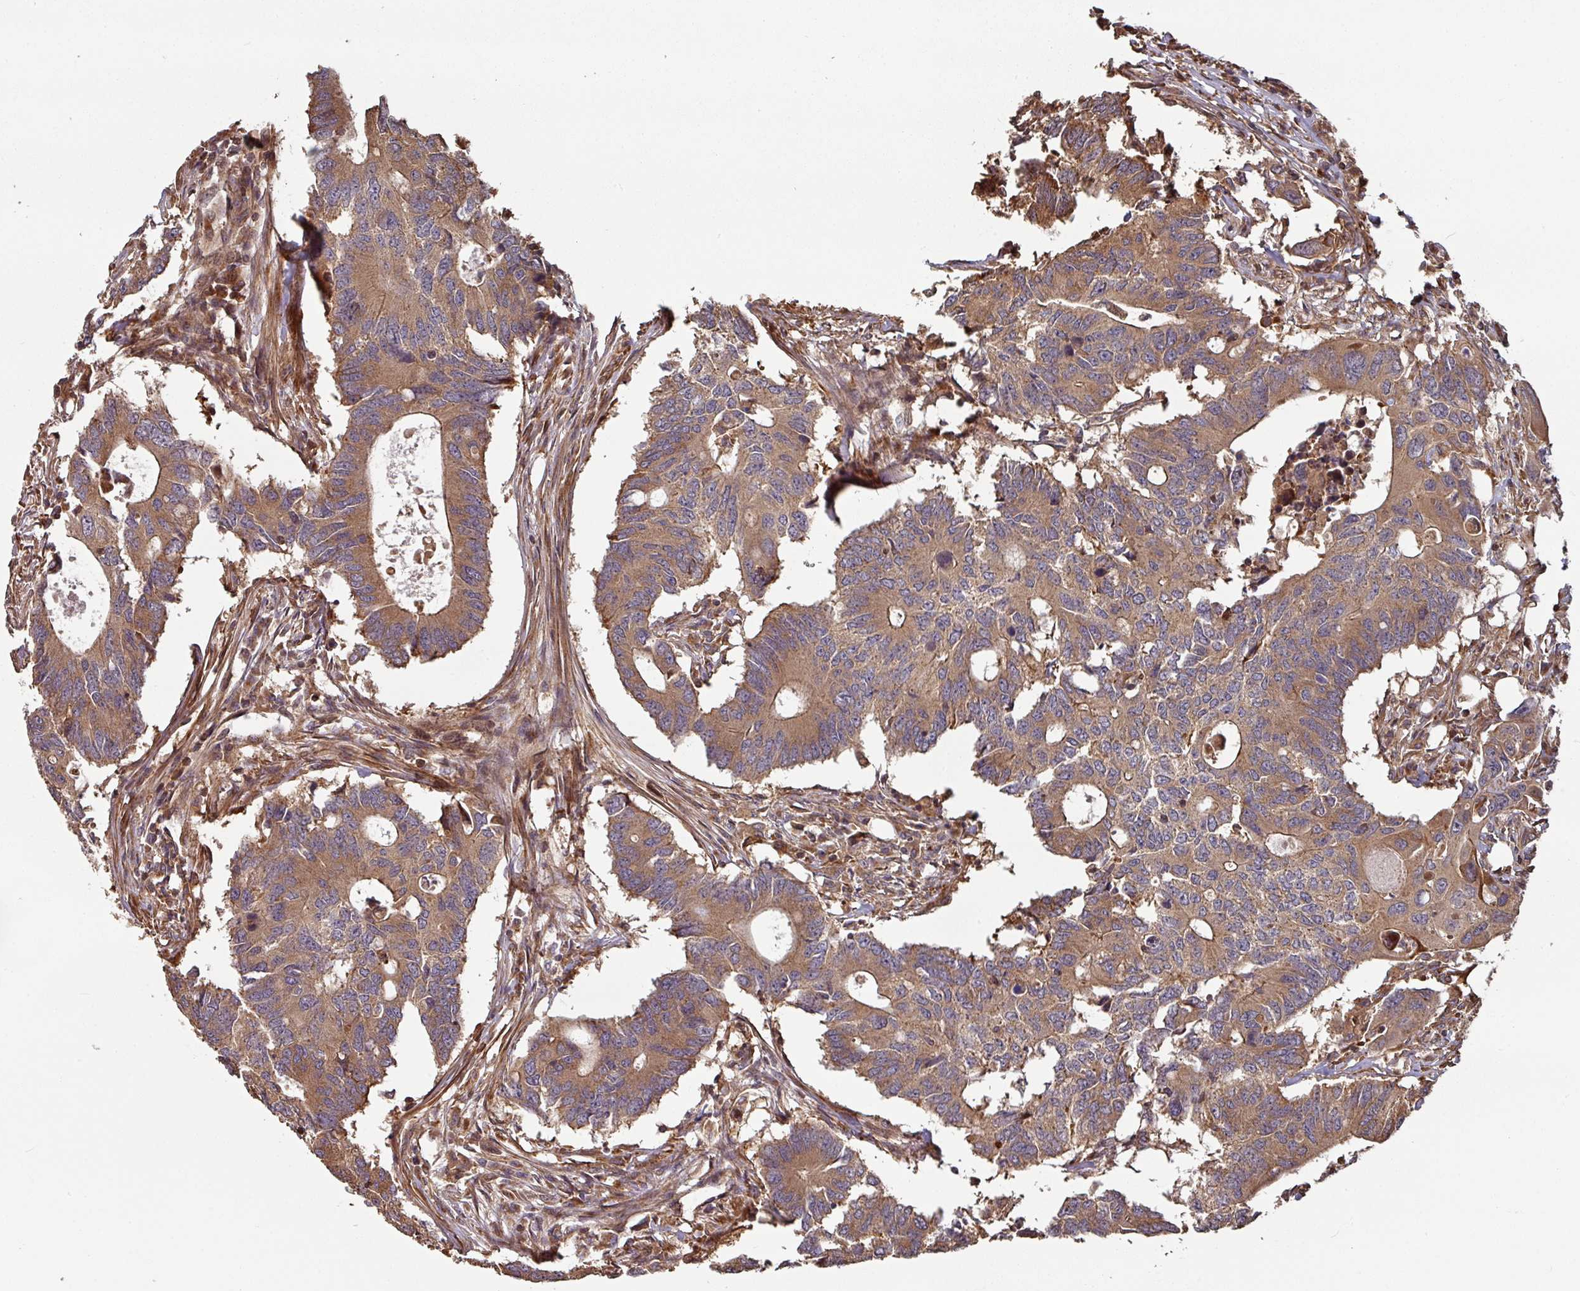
{"staining": {"intensity": "moderate", "quantity": ">75%", "location": "cytoplasmic/membranous"}, "tissue": "colorectal cancer", "cell_type": "Tumor cells", "image_type": "cancer", "snomed": [{"axis": "morphology", "description": "Adenocarcinoma, NOS"}, {"axis": "topography", "description": "Colon"}], "caption": "Colorectal cancer stained for a protein exhibits moderate cytoplasmic/membranous positivity in tumor cells.", "gene": "SIK1", "patient": {"sex": "male", "age": 71}}